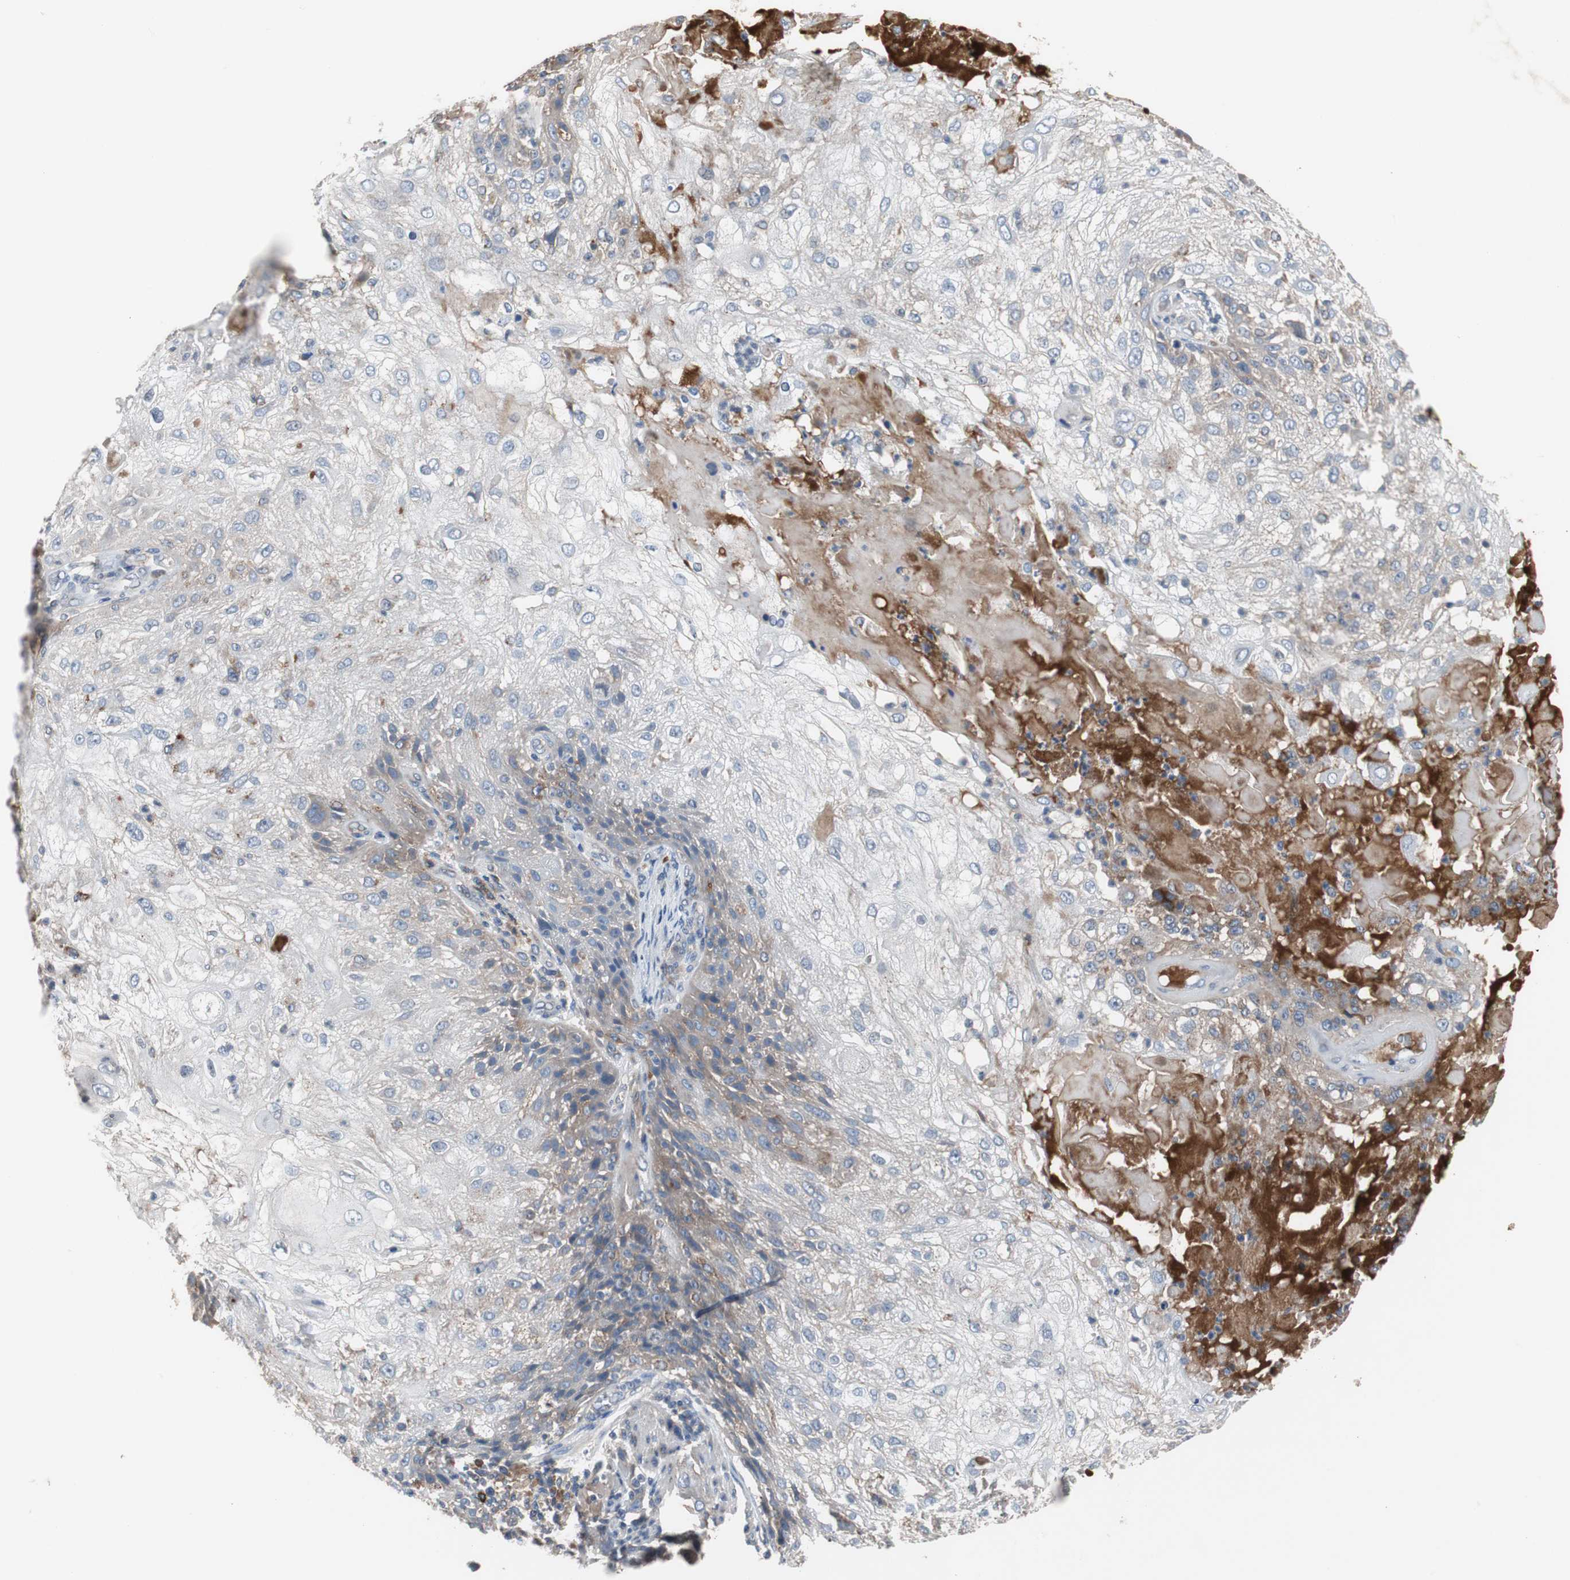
{"staining": {"intensity": "weak", "quantity": "<25%", "location": "cytoplasmic/membranous"}, "tissue": "skin cancer", "cell_type": "Tumor cells", "image_type": "cancer", "snomed": [{"axis": "morphology", "description": "Normal tissue, NOS"}, {"axis": "morphology", "description": "Squamous cell carcinoma, NOS"}, {"axis": "topography", "description": "Skin"}], "caption": "Histopathology image shows no protein expression in tumor cells of skin cancer (squamous cell carcinoma) tissue. (Immunohistochemistry (ihc), brightfield microscopy, high magnification).", "gene": "SORT1", "patient": {"sex": "female", "age": 83}}